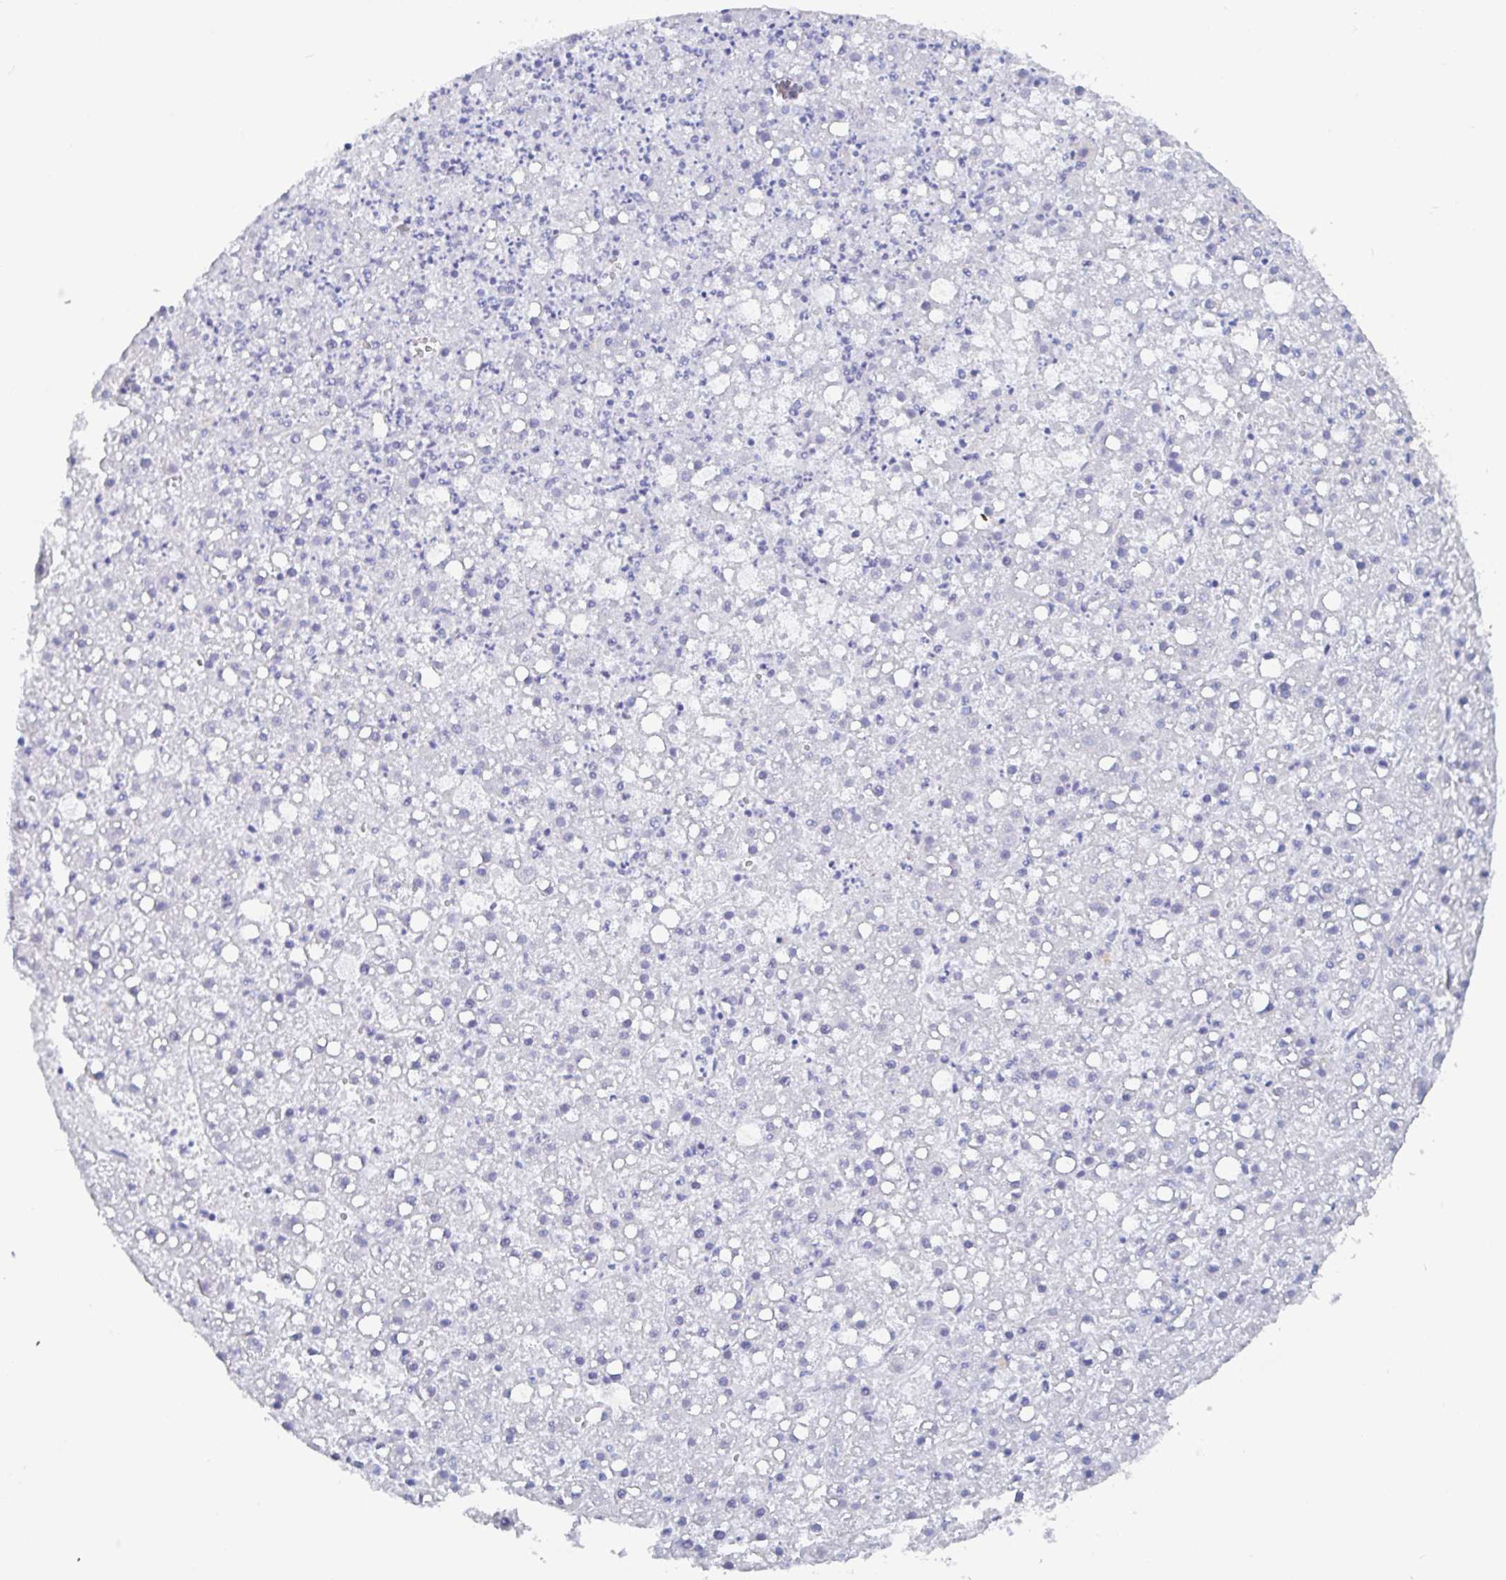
{"staining": {"intensity": "negative", "quantity": "none", "location": "none"}, "tissue": "liver cancer", "cell_type": "Tumor cells", "image_type": "cancer", "snomed": [{"axis": "morphology", "description": "Carcinoma, Hepatocellular, NOS"}, {"axis": "topography", "description": "Liver"}], "caption": "This photomicrograph is of liver cancer stained with immunohistochemistry (IHC) to label a protein in brown with the nuclei are counter-stained blue. There is no expression in tumor cells. Brightfield microscopy of immunohistochemistry (IHC) stained with DAB (brown) and hematoxylin (blue), captured at high magnification.", "gene": "OR2A4", "patient": {"sex": "male", "age": 67}}